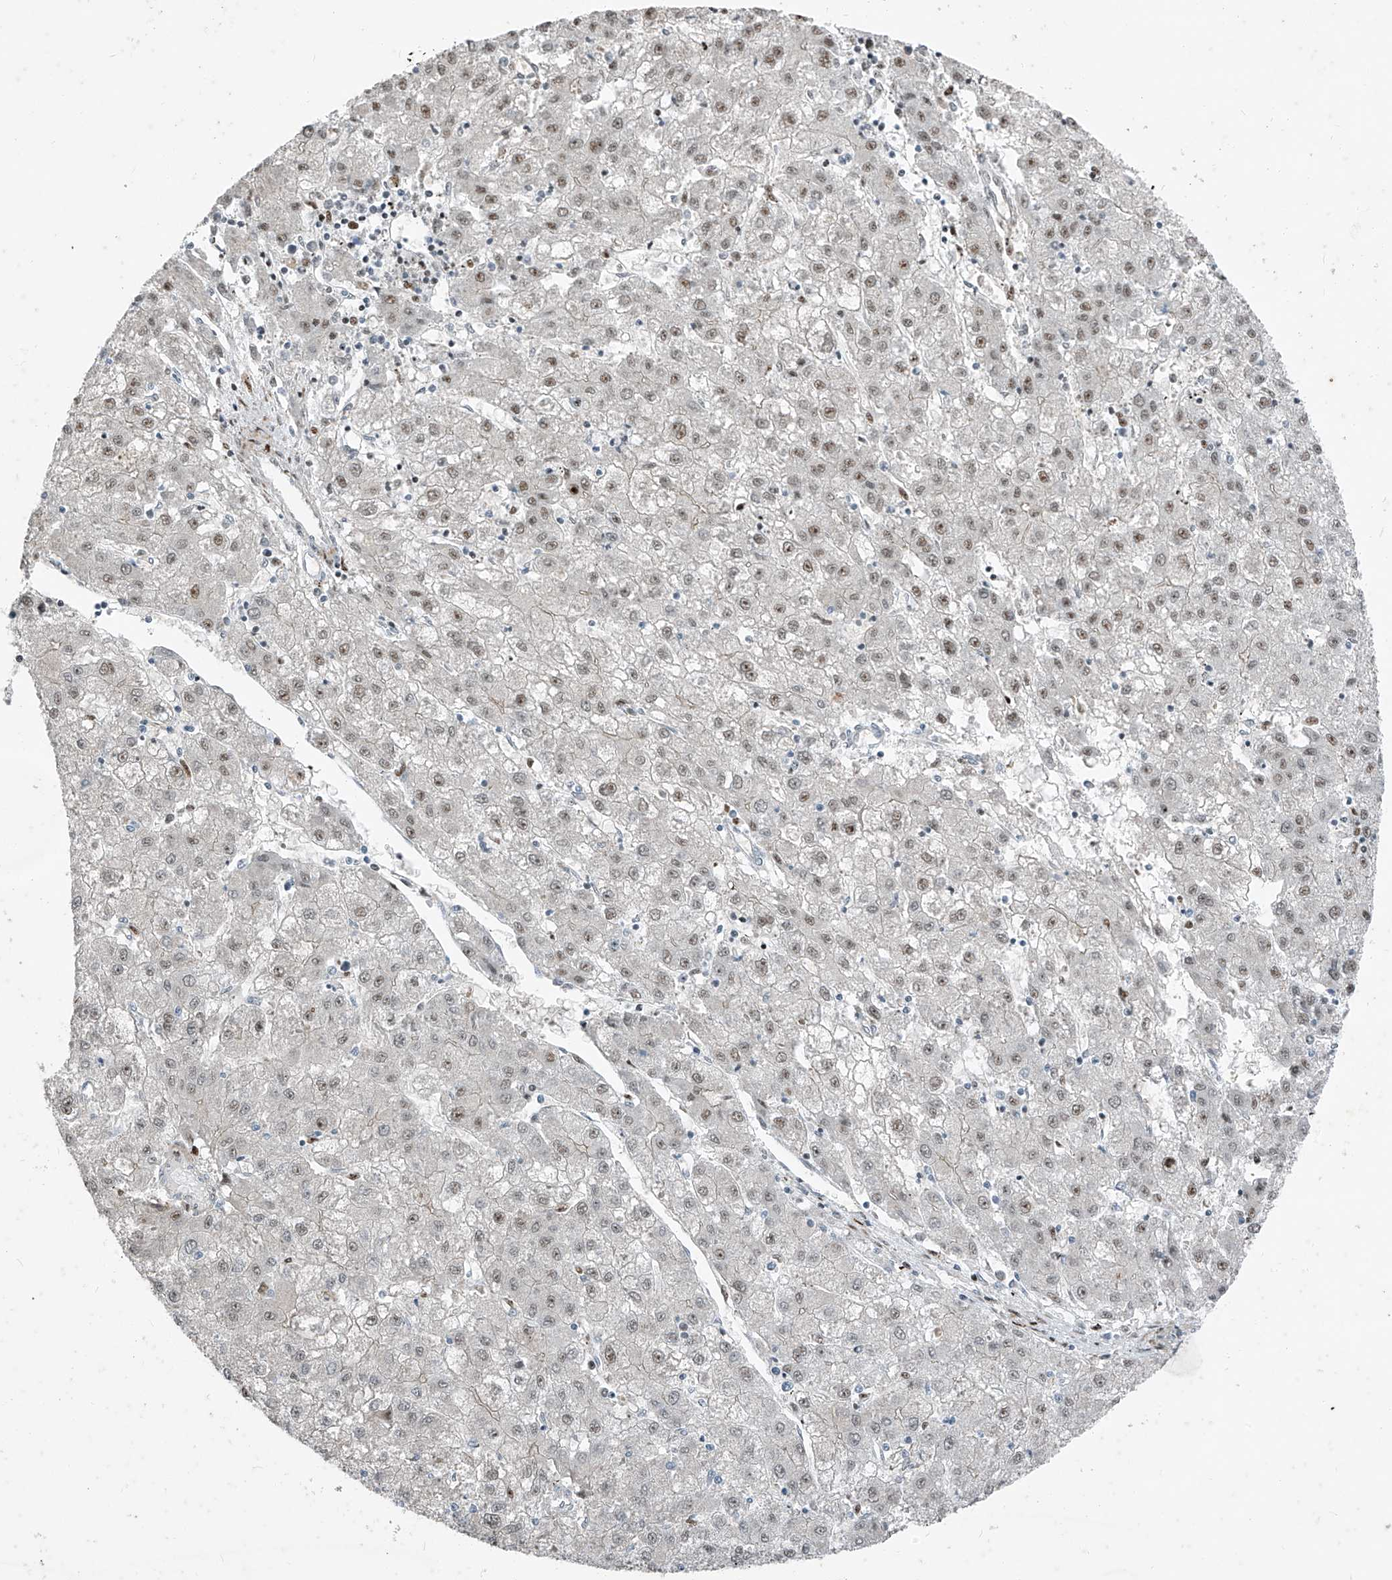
{"staining": {"intensity": "moderate", "quantity": "25%-75%", "location": "nuclear"}, "tissue": "liver cancer", "cell_type": "Tumor cells", "image_type": "cancer", "snomed": [{"axis": "morphology", "description": "Carcinoma, Hepatocellular, NOS"}, {"axis": "topography", "description": "Liver"}], "caption": "Liver cancer (hepatocellular carcinoma) stained for a protein (brown) demonstrates moderate nuclear positive expression in approximately 25%-75% of tumor cells.", "gene": "PPCS", "patient": {"sex": "male", "age": 72}}